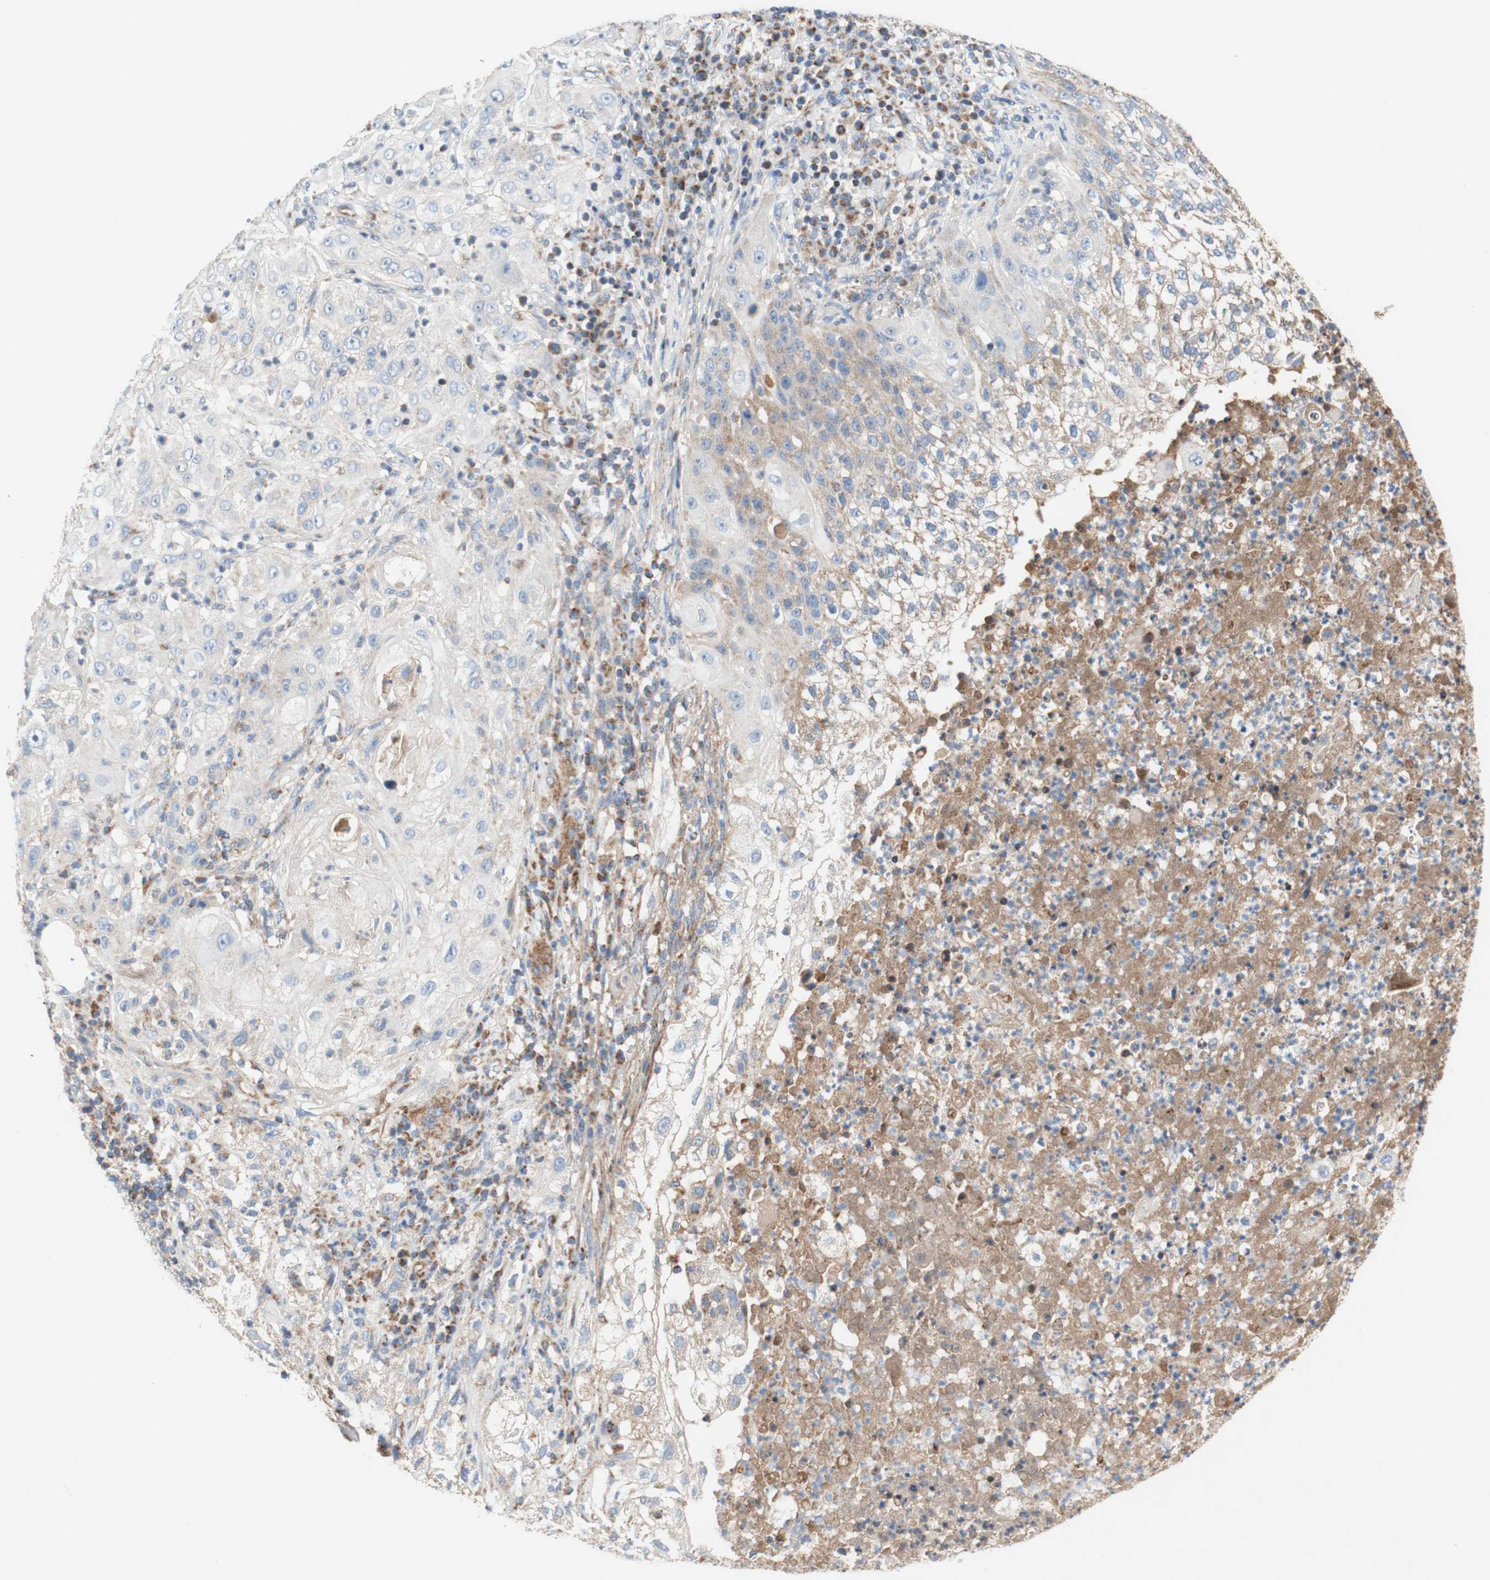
{"staining": {"intensity": "weak", "quantity": "25%-75%", "location": "cytoplasmic/membranous"}, "tissue": "lung cancer", "cell_type": "Tumor cells", "image_type": "cancer", "snomed": [{"axis": "morphology", "description": "Inflammation, NOS"}, {"axis": "morphology", "description": "Squamous cell carcinoma, NOS"}, {"axis": "topography", "description": "Lymph node"}, {"axis": "topography", "description": "Soft tissue"}, {"axis": "topography", "description": "Lung"}], "caption": "A histopathology image showing weak cytoplasmic/membranous positivity in approximately 25%-75% of tumor cells in lung cancer (squamous cell carcinoma), as visualized by brown immunohistochemical staining.", "gene": "SDHB", "patient": {"sex": "male", "age": 66}}